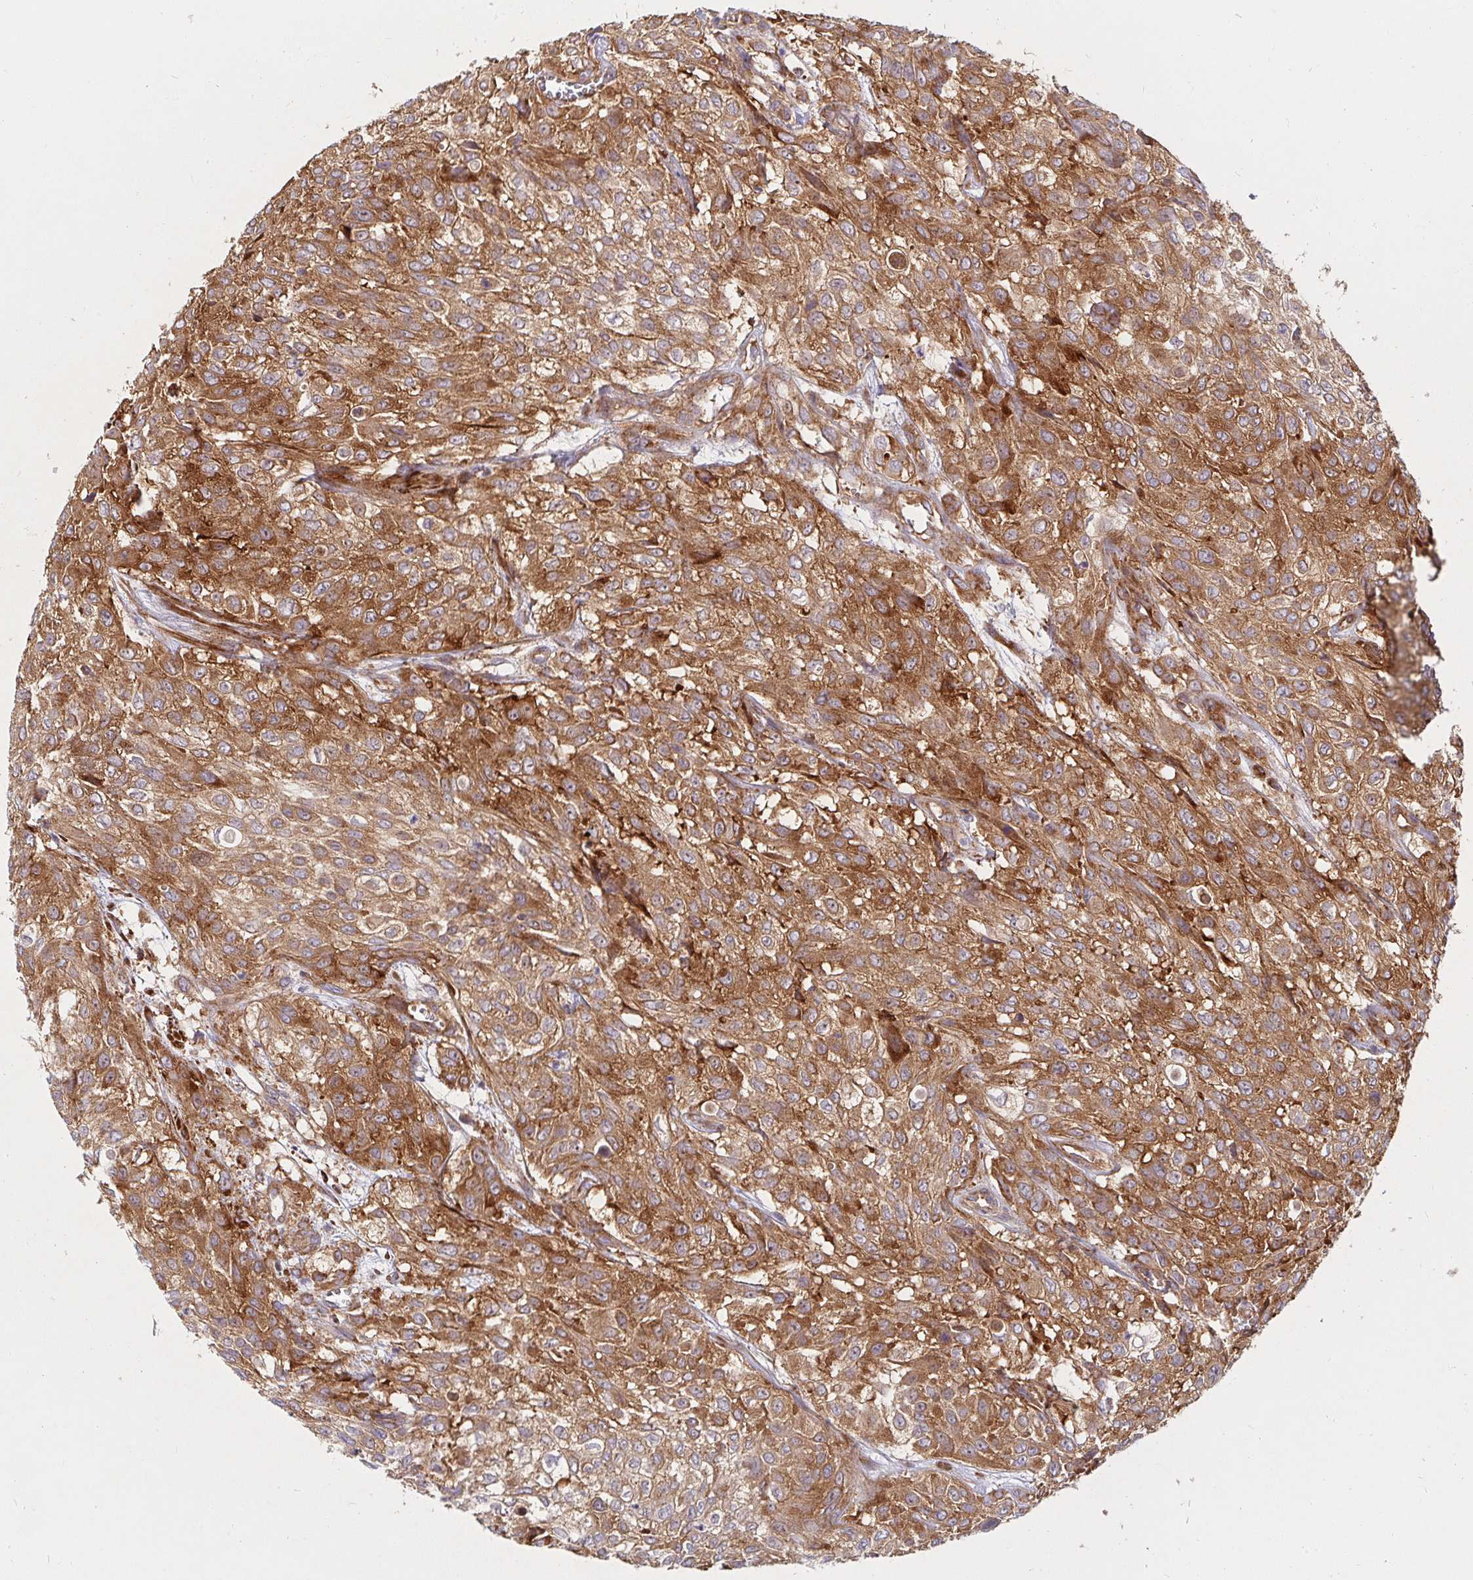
{"staining": {"intensity": "strong", "quantity": ">75%", "location": "cytoplasmic/membranous"}, "tissue": "urothelial cancer", "cell_type": "Tumor cells", "image_type": "cancer", "snomed": [{"axis": "morphology", "description": "Urothelial carcinoma, High grade"}, {"axis": "topography", "description": "Urinary bladder"}], "caption": "Urothelial cancer stained with a brown dye displays strong cytoplasmic/membranous positive staining in approximately >75% of tumor cells.", "gene": "BTF3", "patient": {"sex": "male", "age": 57}}